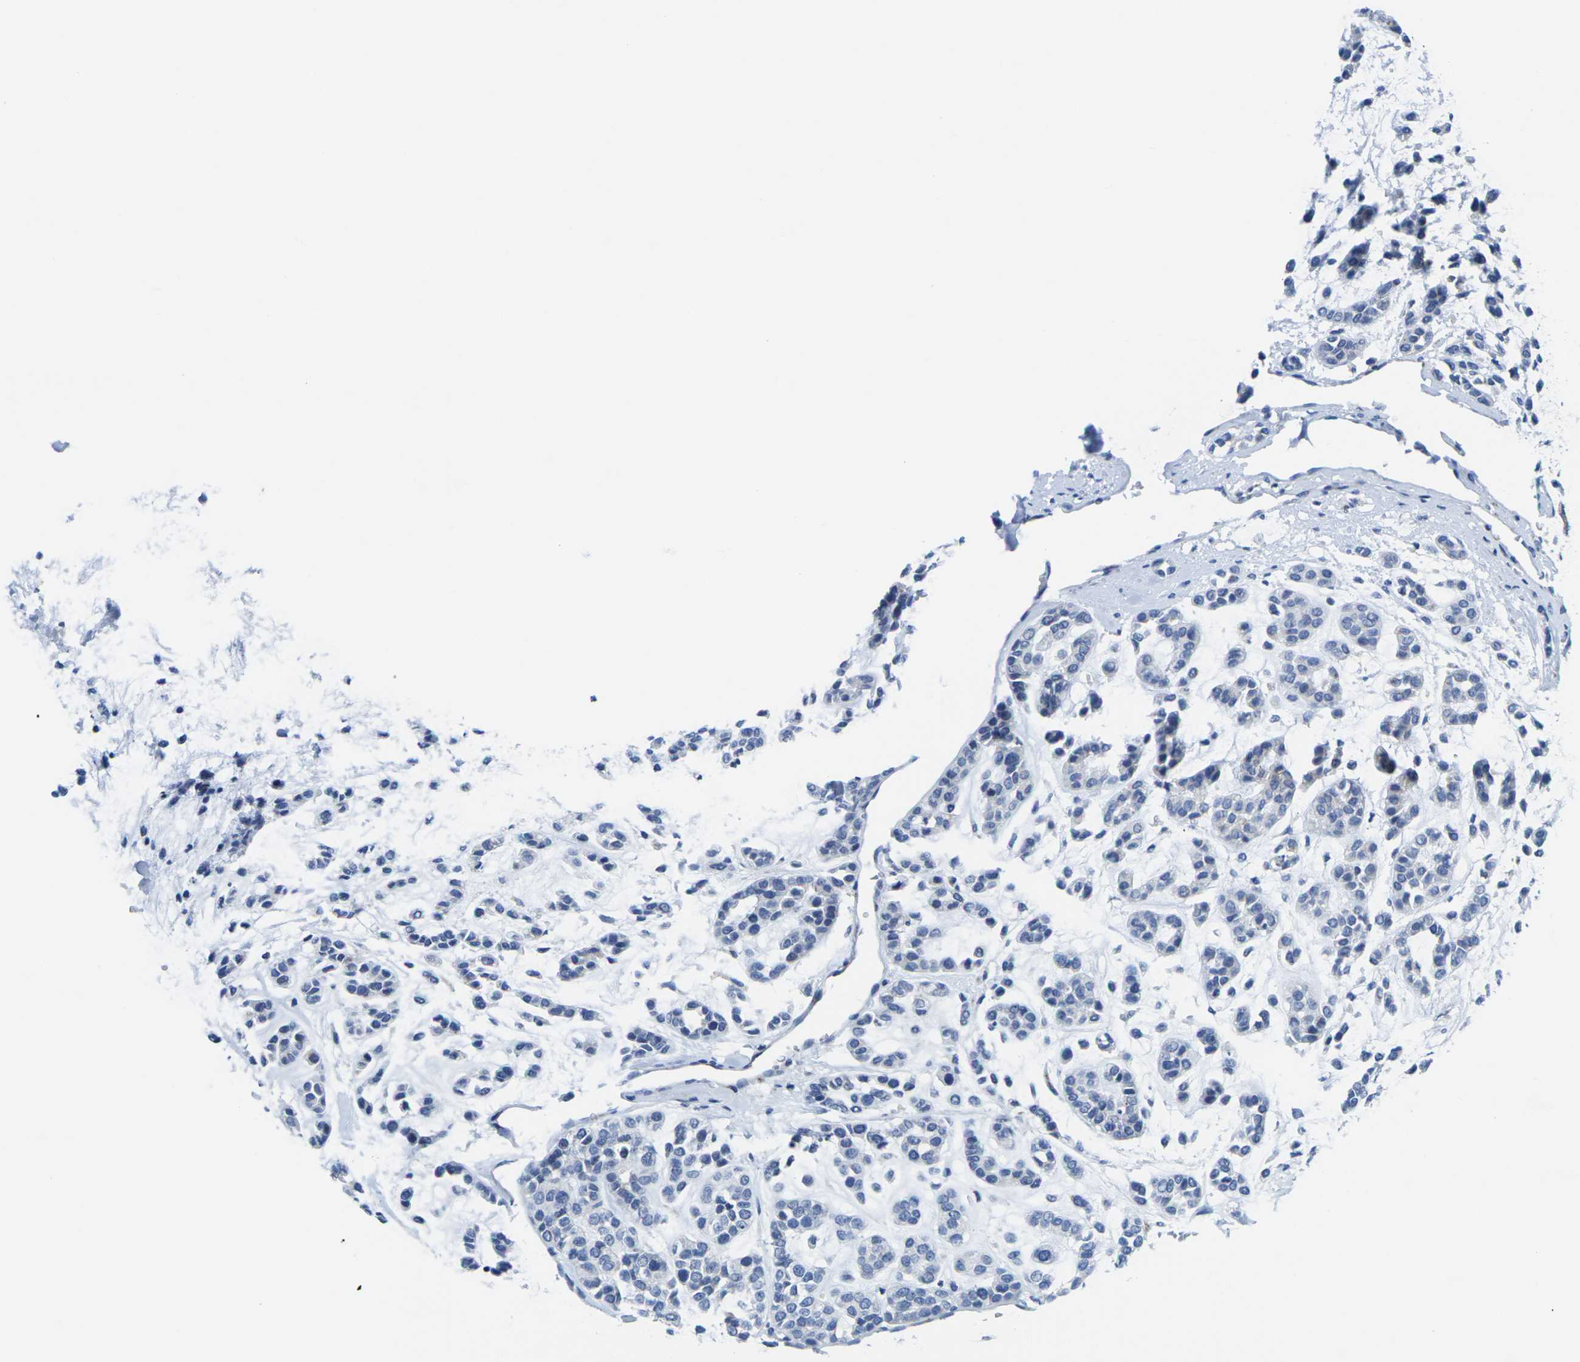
{"staining": {"intensity": "negative", "quantity": "none", "location": "none"}, "tissue": "head and neck cancer", "cell_type": "Tumor cells", "image_type": "cancer", "snomed": [{"axis": "morphology", "description": "Adenocarcinoma, NOS"}, {"axis": "morphology", "description": "Adenoma, NOS"}, {"axis": "topography", "description": "Head-Neck"}], "caption": "Tumor cells show no significant positivity in adenocarcinoma (head and neck).", "gene": "CRK", "patient": {"sex": "female", "age": 55}}